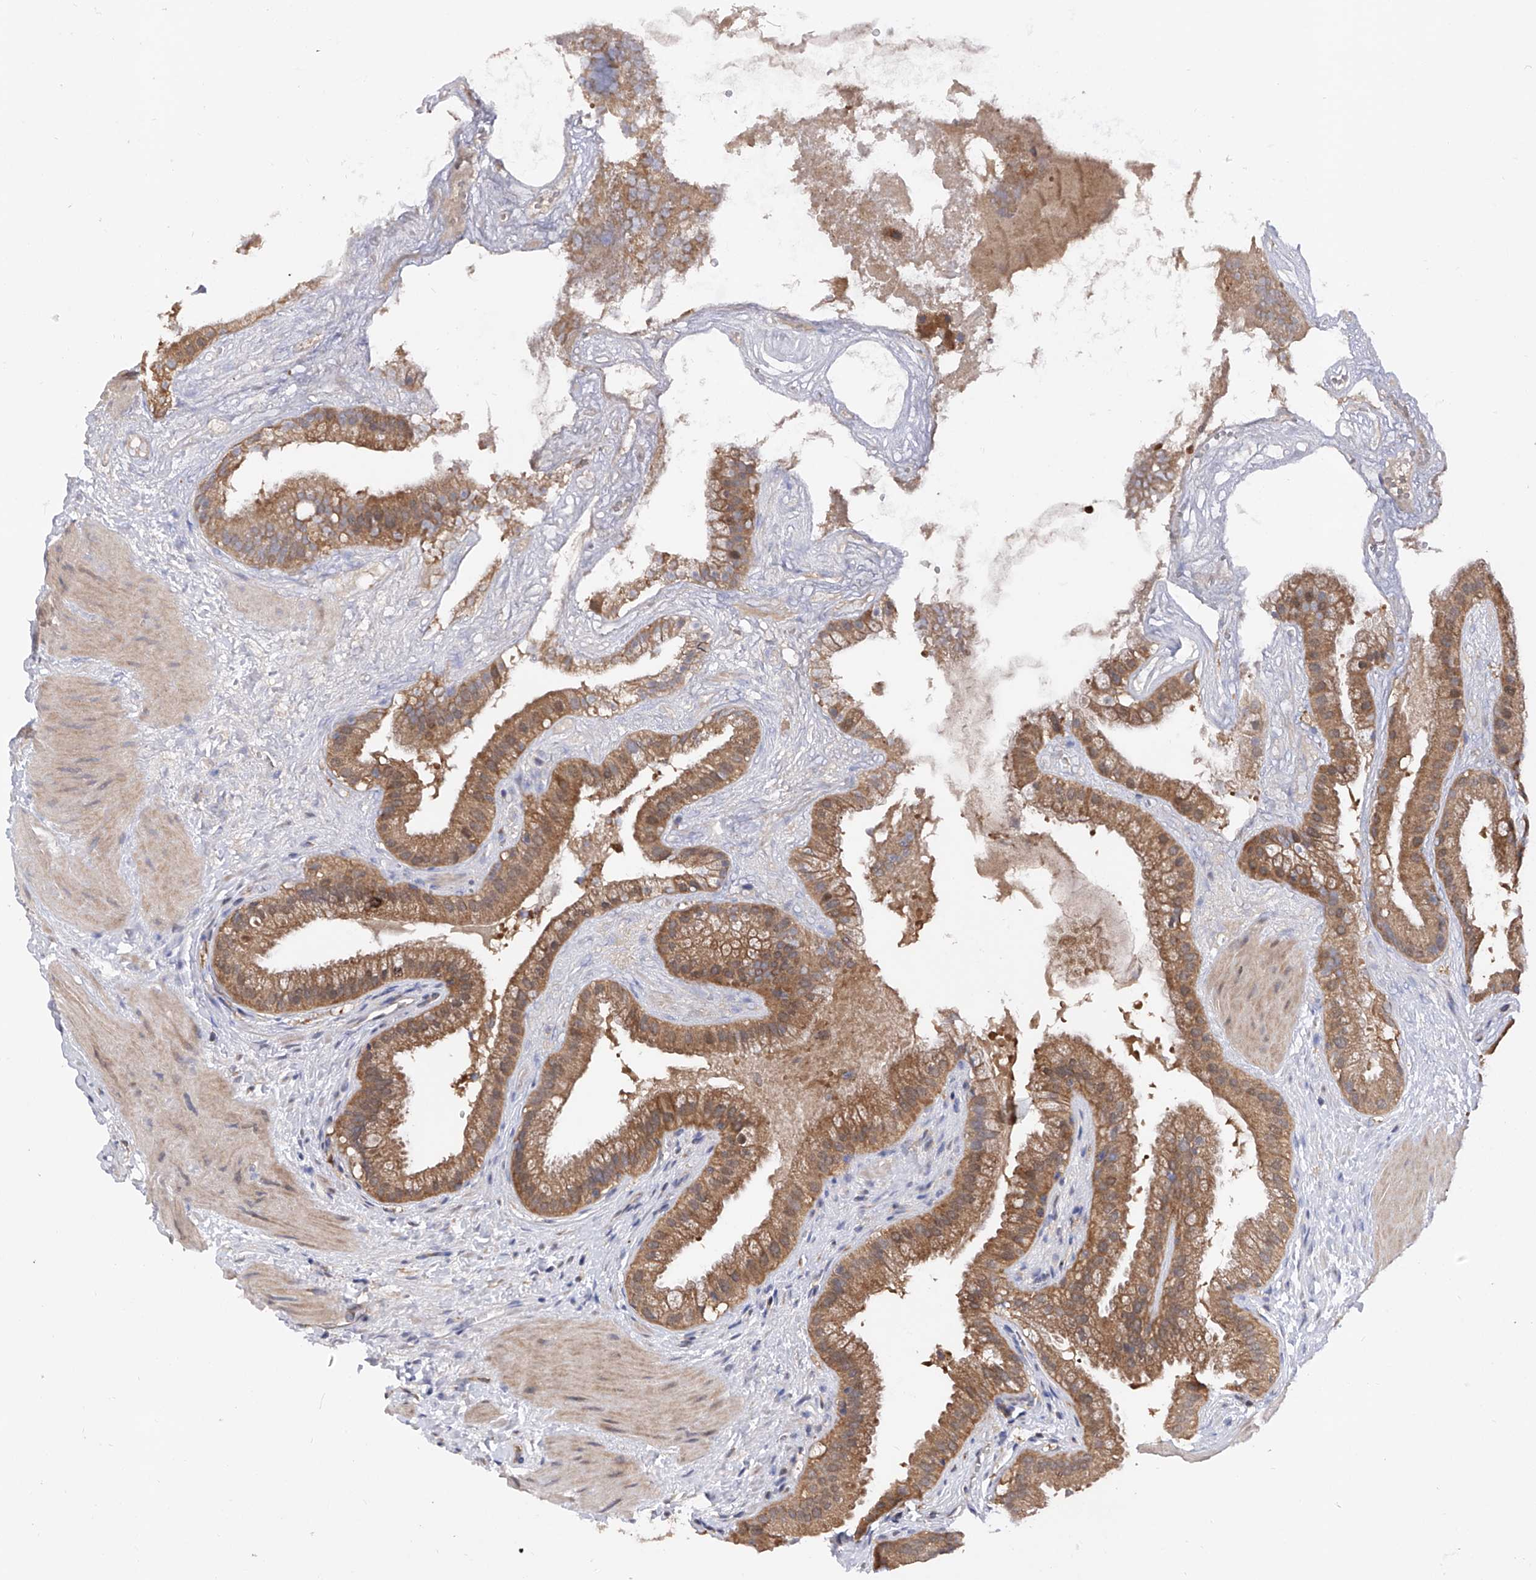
{"staining": {"intensity": "moderate", "quantity": ">75%", "location": "cytoplasmic/membranous"}, "tissue": "gallbladder", "cell_type": "Glandular cells", "image_type": "normal", "snomed": [{"axis": "morphology", "description": "Normal tissue, NOS"}, {"axis": "topography", "description": "Gallbladder"}], "caption": "Glandular cells show moderate cytoplasmic/membranous positivity in approximately >75% of cells in normal gallbladder.", "gene": "USP45", "patient": {"sex": "male", "age": 55}}